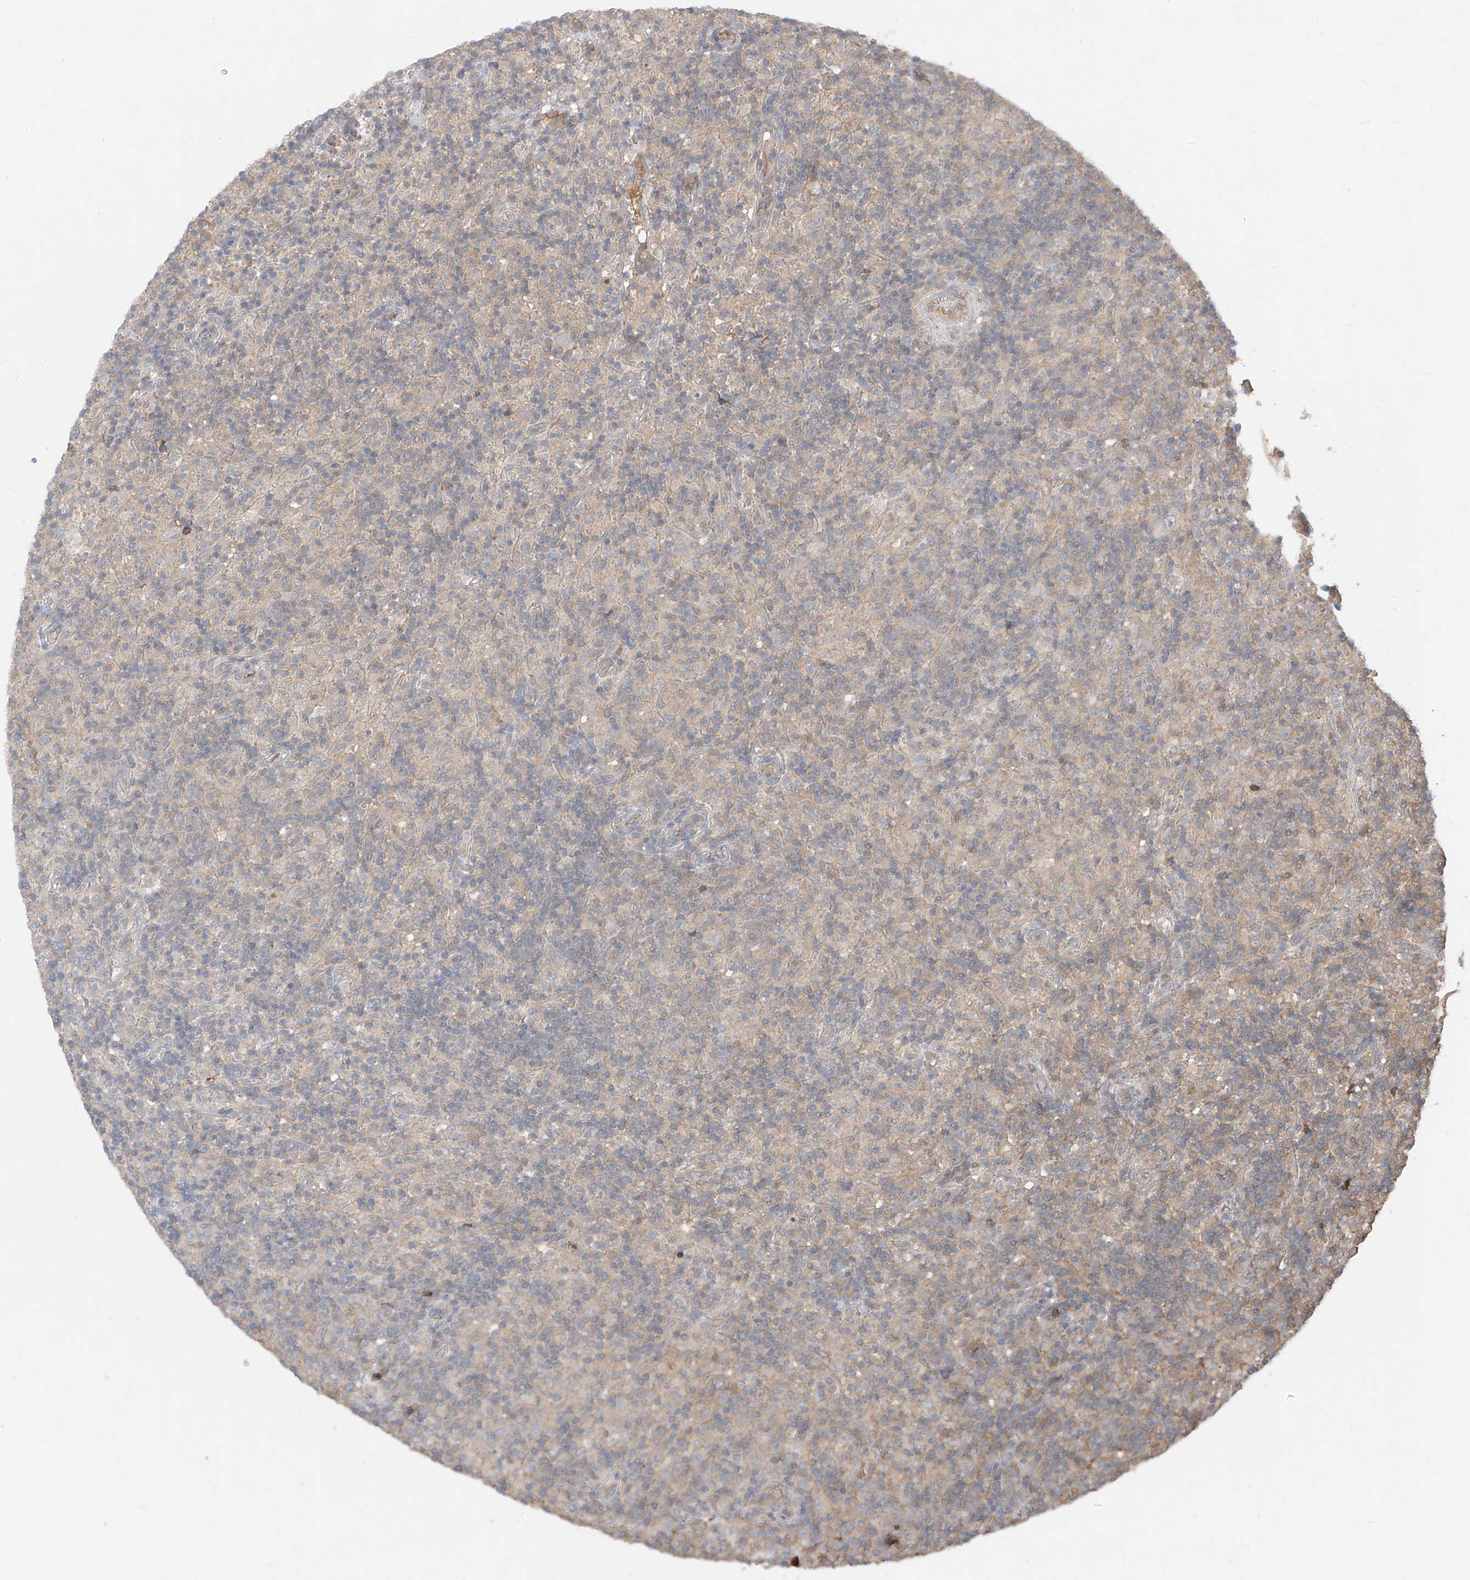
{"staining": {"intensity": "negative", "quantity": "none", "location": "none"}, "tissue": "lymphoma", "cell_type": "Tumor cells", "image_type": "cancer", "snomed": [{"axis": "morphology", "description": "Hodgkin's disease, NOS"}, {"axis": "topography", "description": "Lymph node"}], "caption": "The image exhibits no significant expression in tumor cells of Hodgkin's disease.", "gene": "CACNA2D4", "patient": {"sex": "male", "age": 70}}